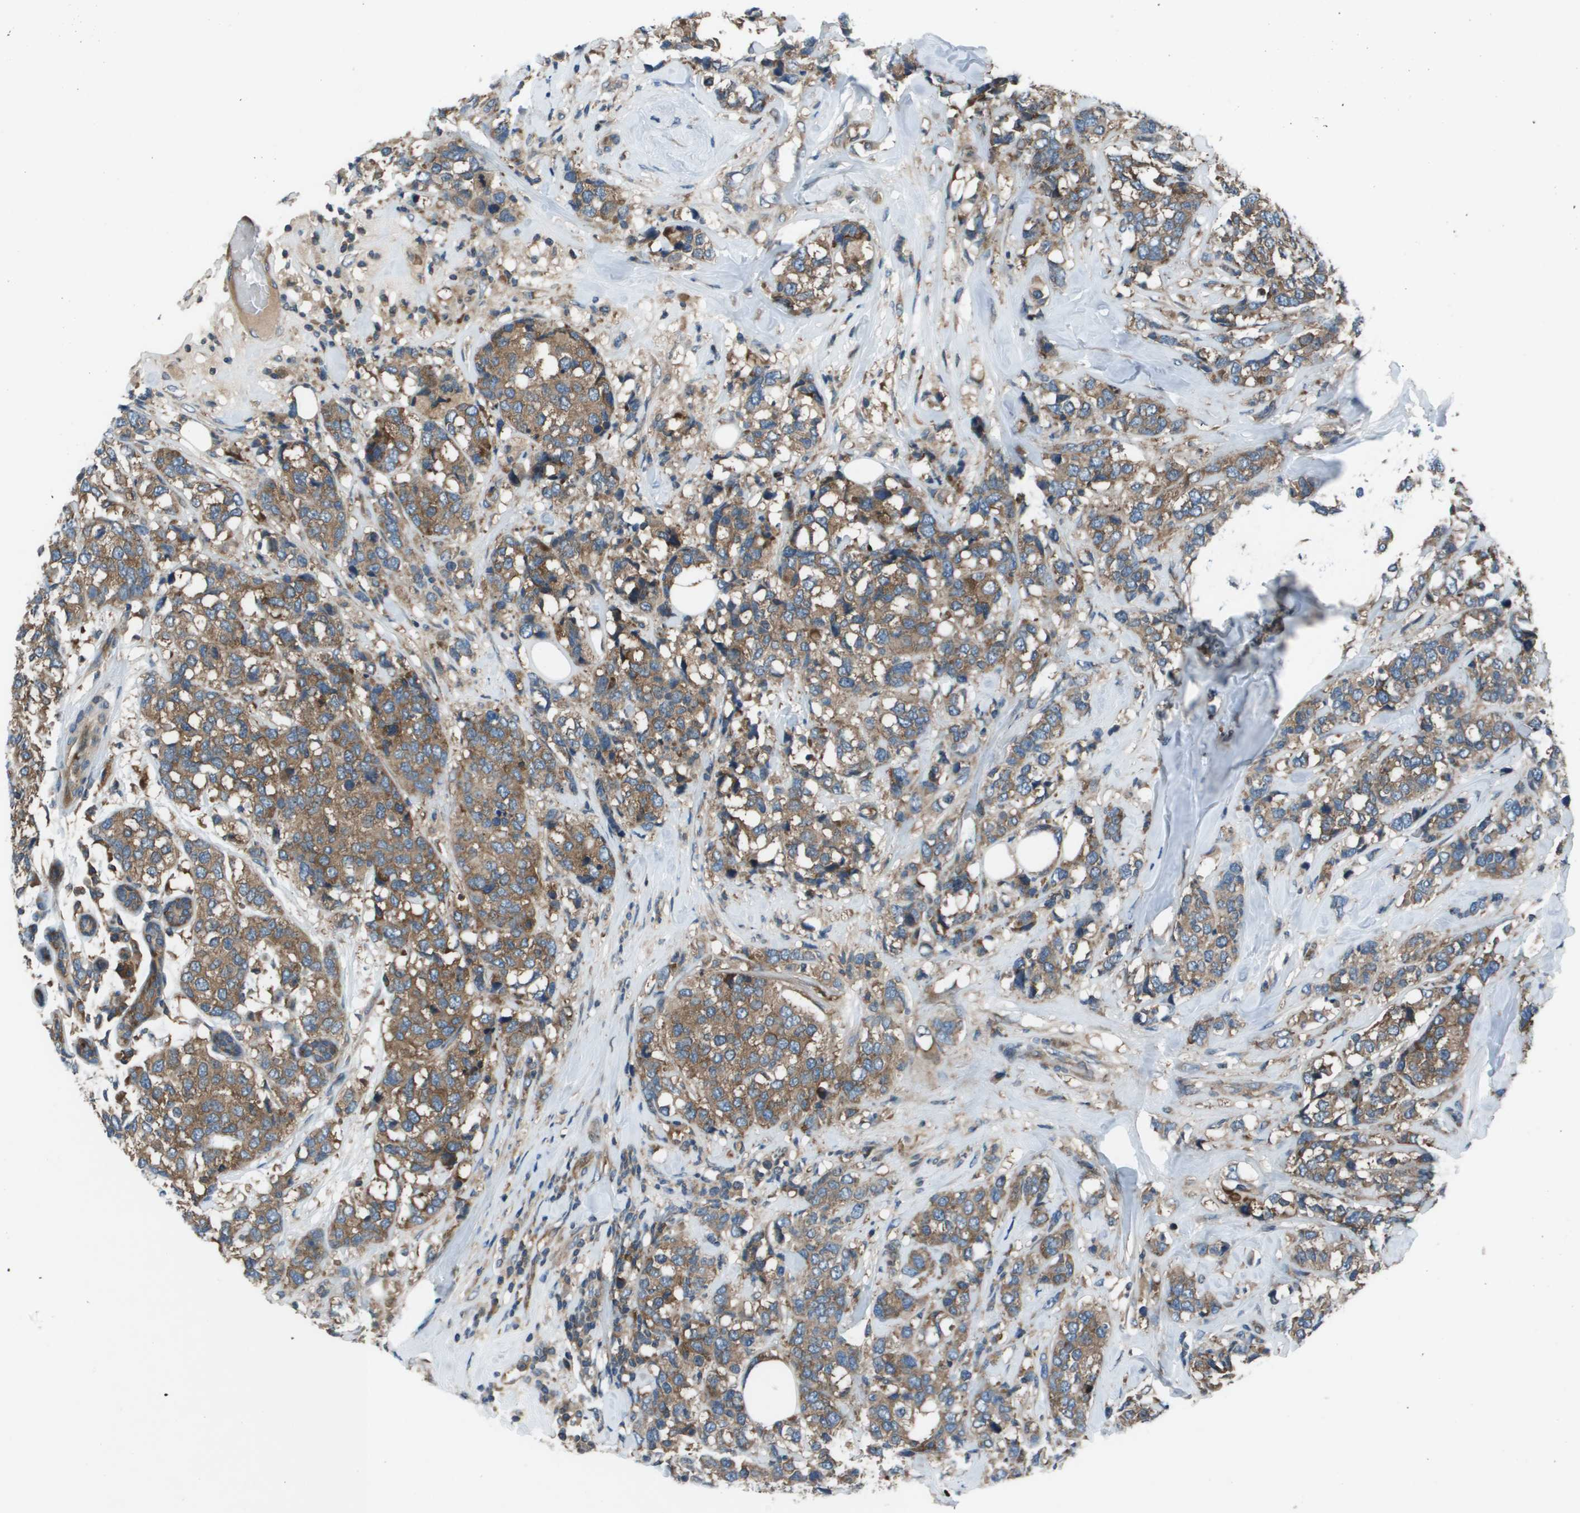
{"staining": {"intensity": "moderate", "quantity": ">75%", "location": "cytoplasmic/membranous"}, "tissue": "breast cancer", "cell_type": "Tumor cells", "image_type": "cancer", "snomed": [{"axis": "morphology", "description": "Lobular carcinoma"}, {"axis": "topography", "description": "Breast"}], "caption": "A histopathology image of human breast cancer stained for a protein displays moderate cytoplasmic/membranous brown staining in tumor cells. (DAB (3,3'-diaminobenzidine) IHC with brightfield microscopy, high magnification).", "gene": "EIF3B", "patient": {"sex": "female", "age": 59}}